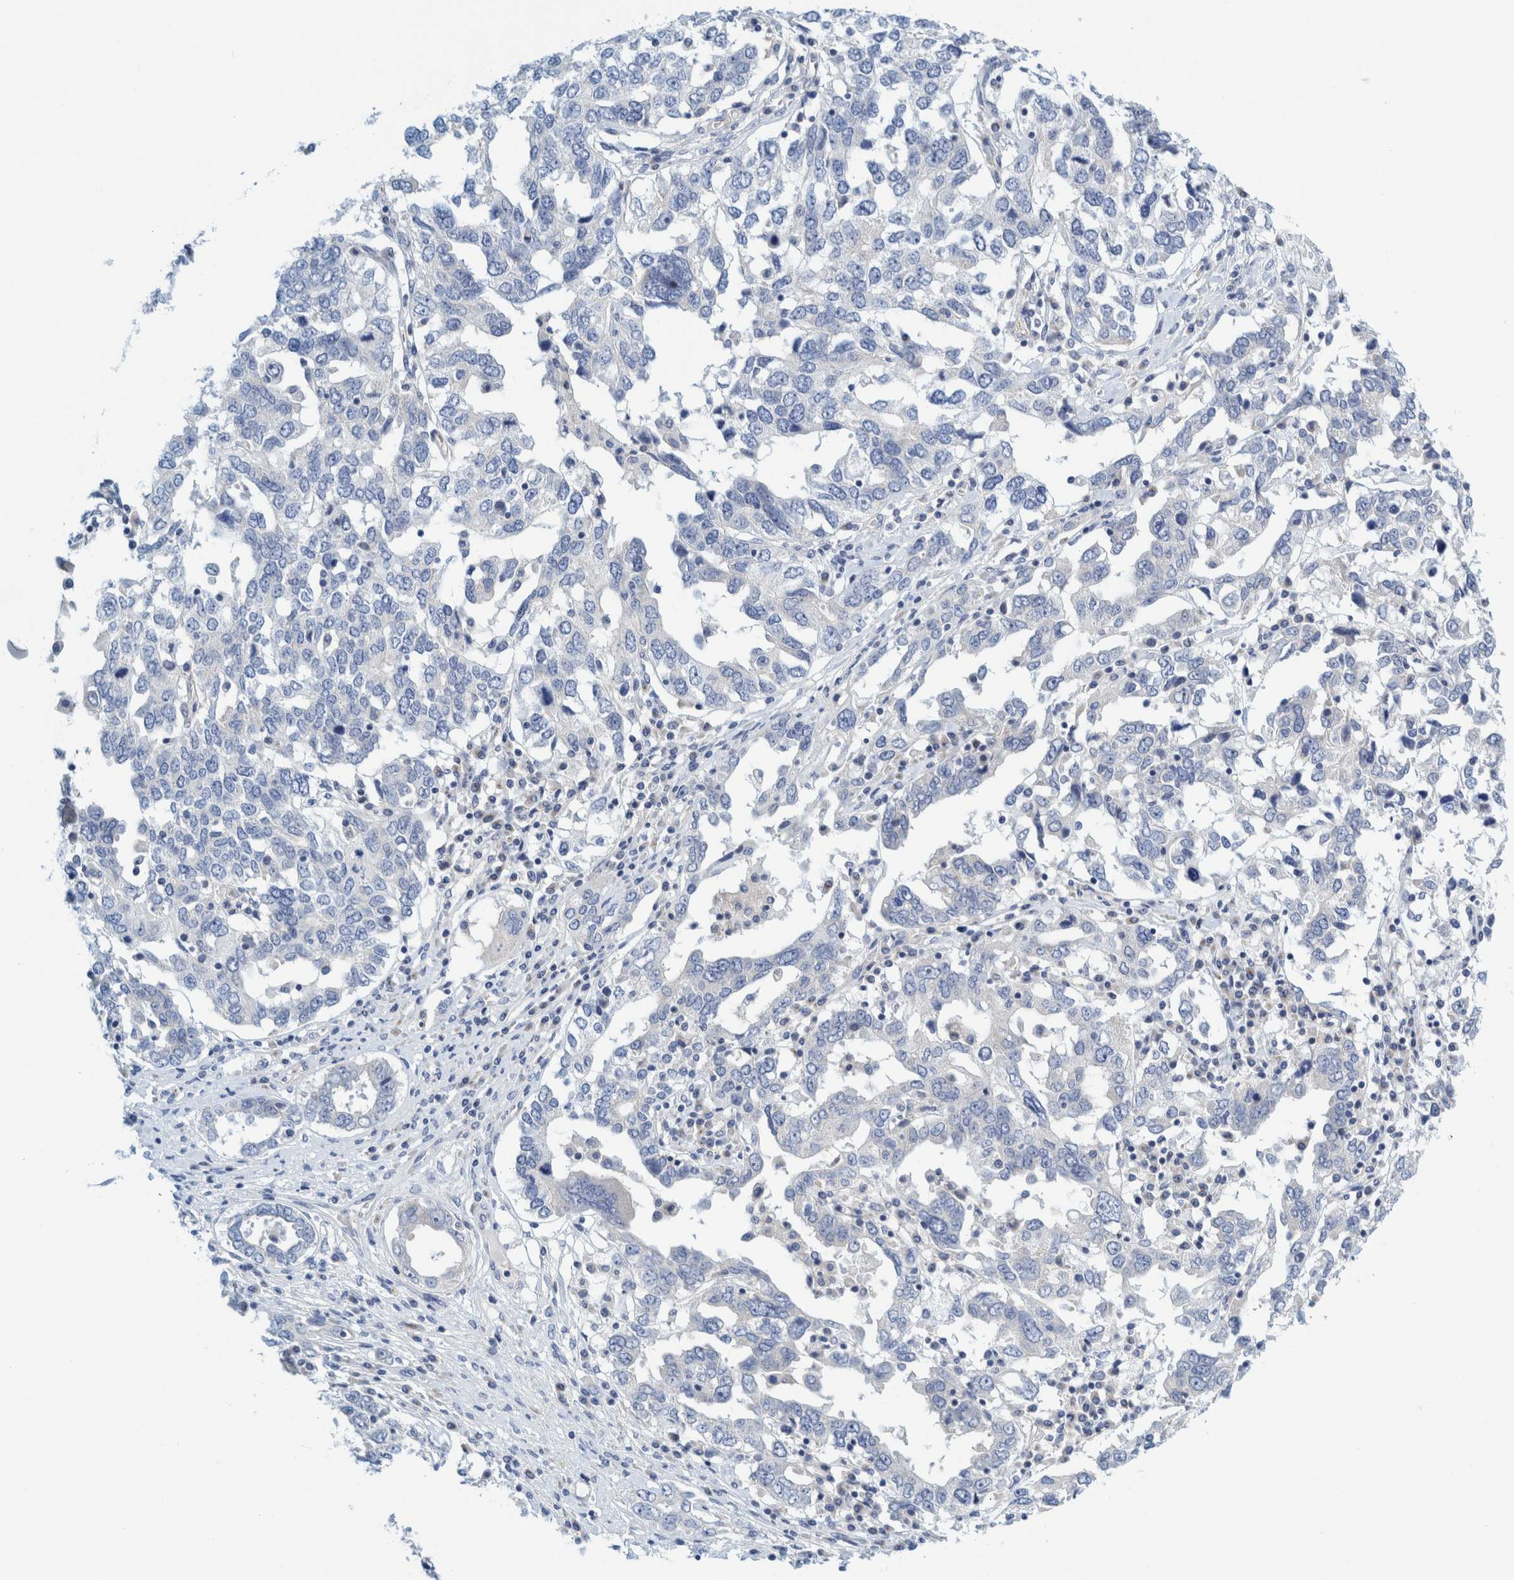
{"staining": {"intensity": "negative", "quantity": "none", "location": "none"}, "tissue": "ovarian cancer", "cell_type": "Tumor cells", "image_type": "cancer", "snomed": [{"axis": "morphology", "description": "Carcinoma, endometroid"}, {"axis": "topography", "description": "Ovary"}], "caption": "Immunohistochemical staining of human ovarian cancer displays no significant expression in tumor cells.", "gene": "ZNF324B", "patient": {"sex": "female", "age": 62}}